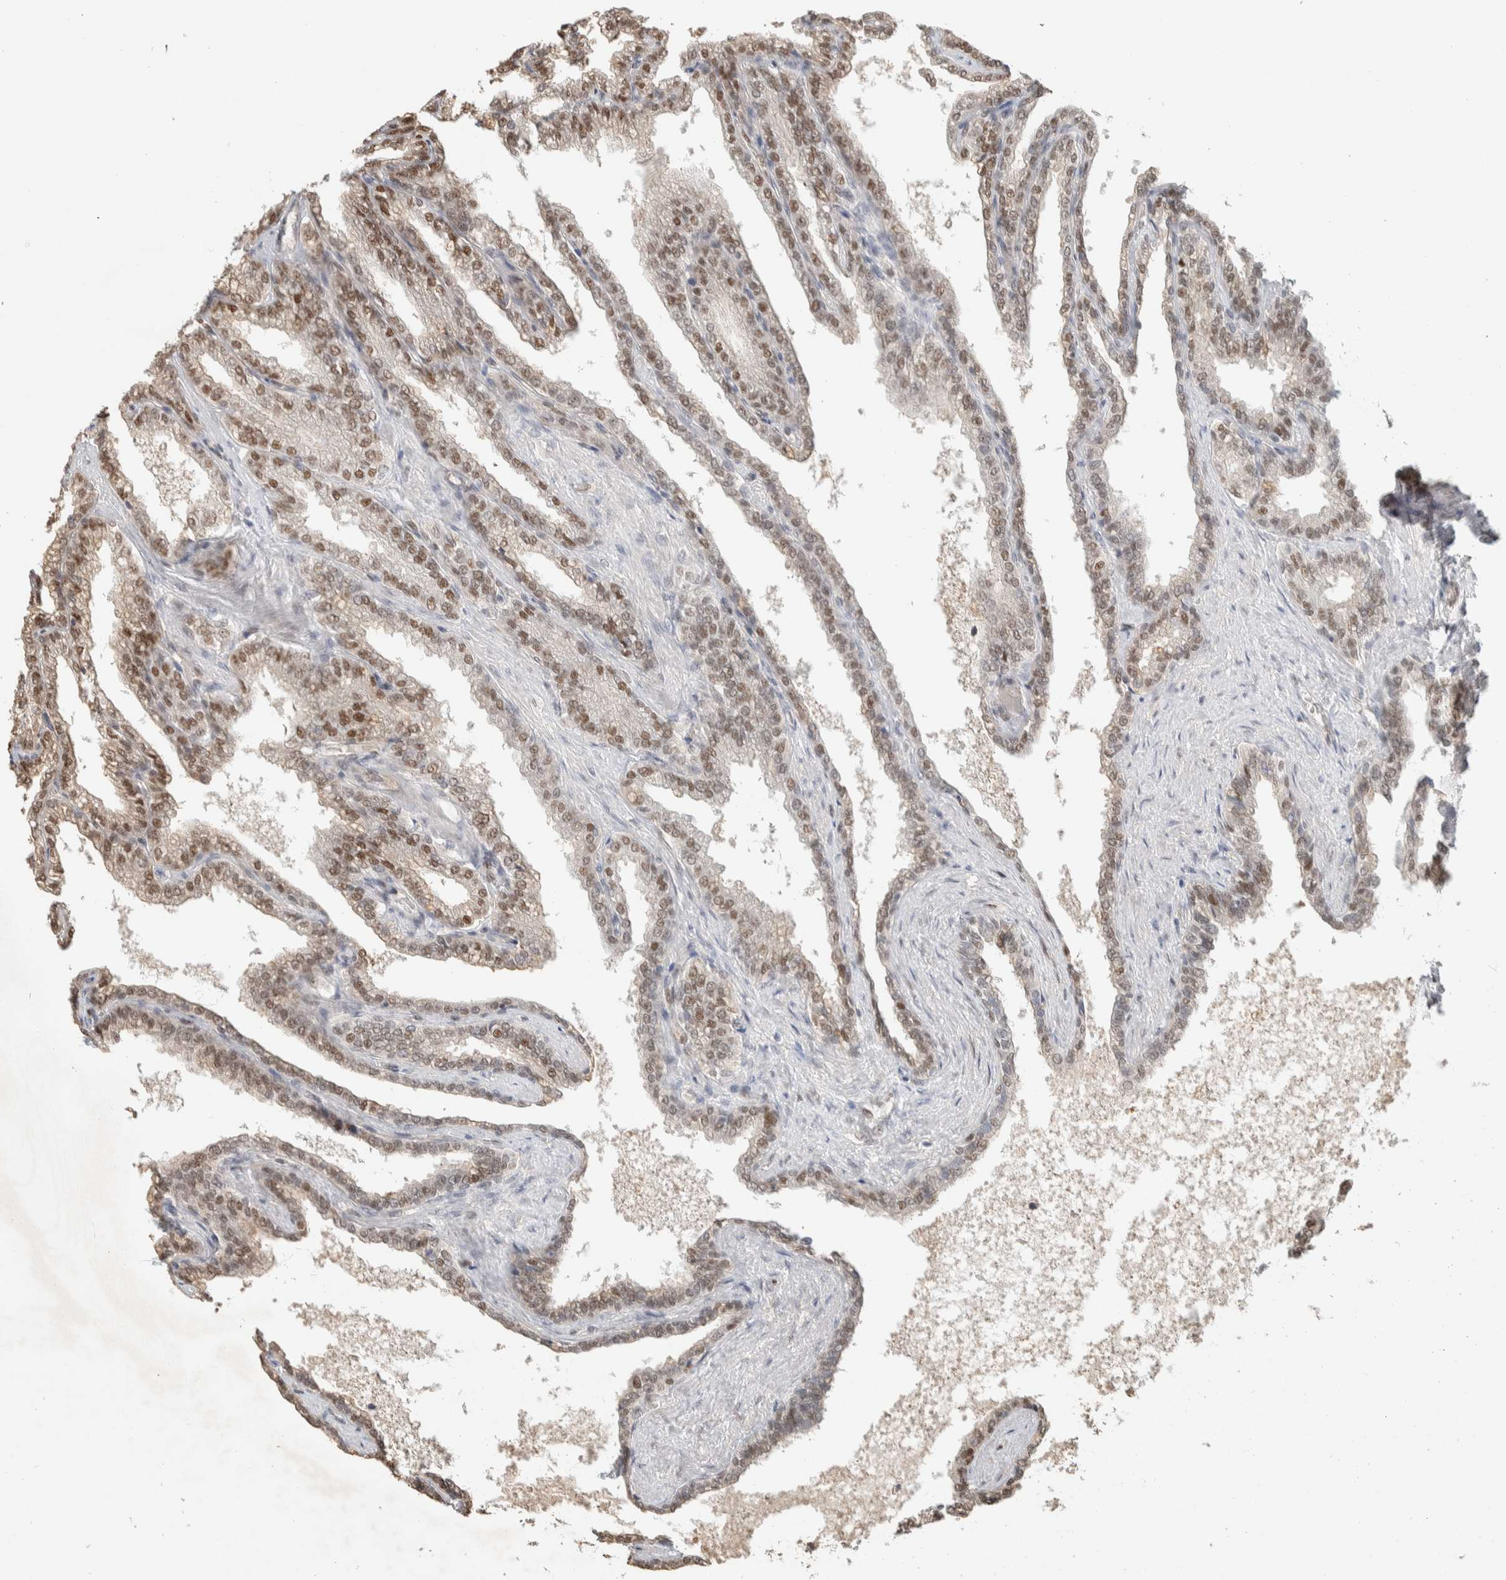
{"staining": {"intensity": "moderate", "quantity": ">75%", "location": "nuclear"}, "tissue": "seminal vesicle", "cell_type": "Glandular cells", "image_type": "normal", "snomed": [{"axis": "morphology", "description": "Normal tissue, NOS"}, {"axis": "topography", "description": "Seminal veicle"}], "caption": "This is a histology image of immunohistochemistry (IHC) staining of benign seminal vesicle, which shows moderate staining in the nuclear of glandular cells.", "gene": "PUS7", "patient": {"sex": "male", "age": 46}}